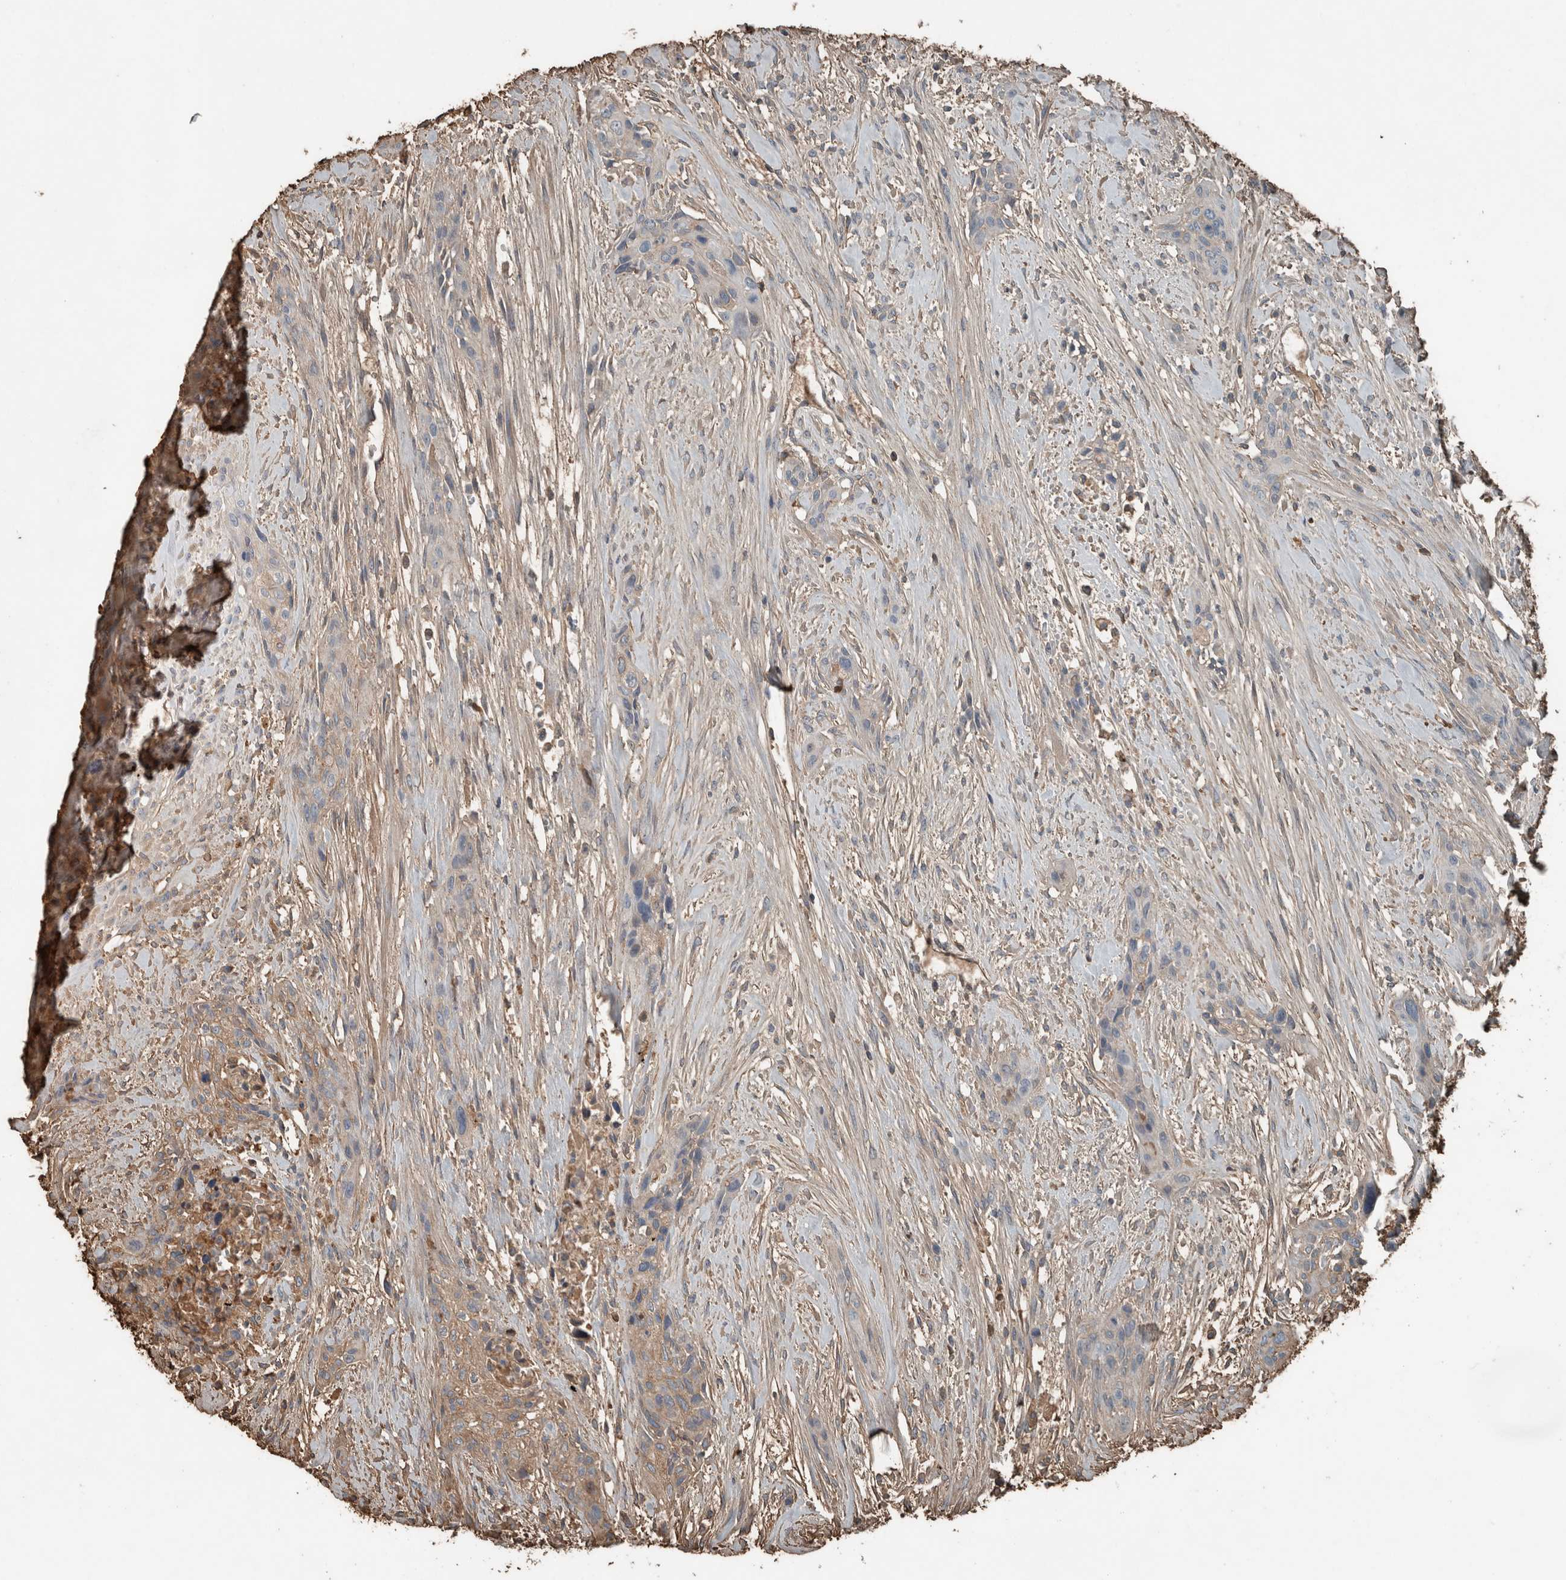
{"staining": {"intensity": "weak", "quantity": "25%-75%", "location": "cytoplasmic/membranous"}, "tissue": "urothelial cancer", "cell_type": "Tumor cells", "image_type": "cancer", "snomed": [{"axis": "morphology", "description": "Urothelial carcinoma, High grade"}, {"axis": "topography", "description": "Urinary bladder"}], "caption": "Immunohistochemical staining of urothelial cancer demonstrates low levels of weak cytoplasmic/membranous protein staining in approximately 25%-75% of tumor cells. The protein is shown in brown color, while the nuclei are stained blue.", "gene": "USP34", "patient": {"sex": "male", "age": 35}}